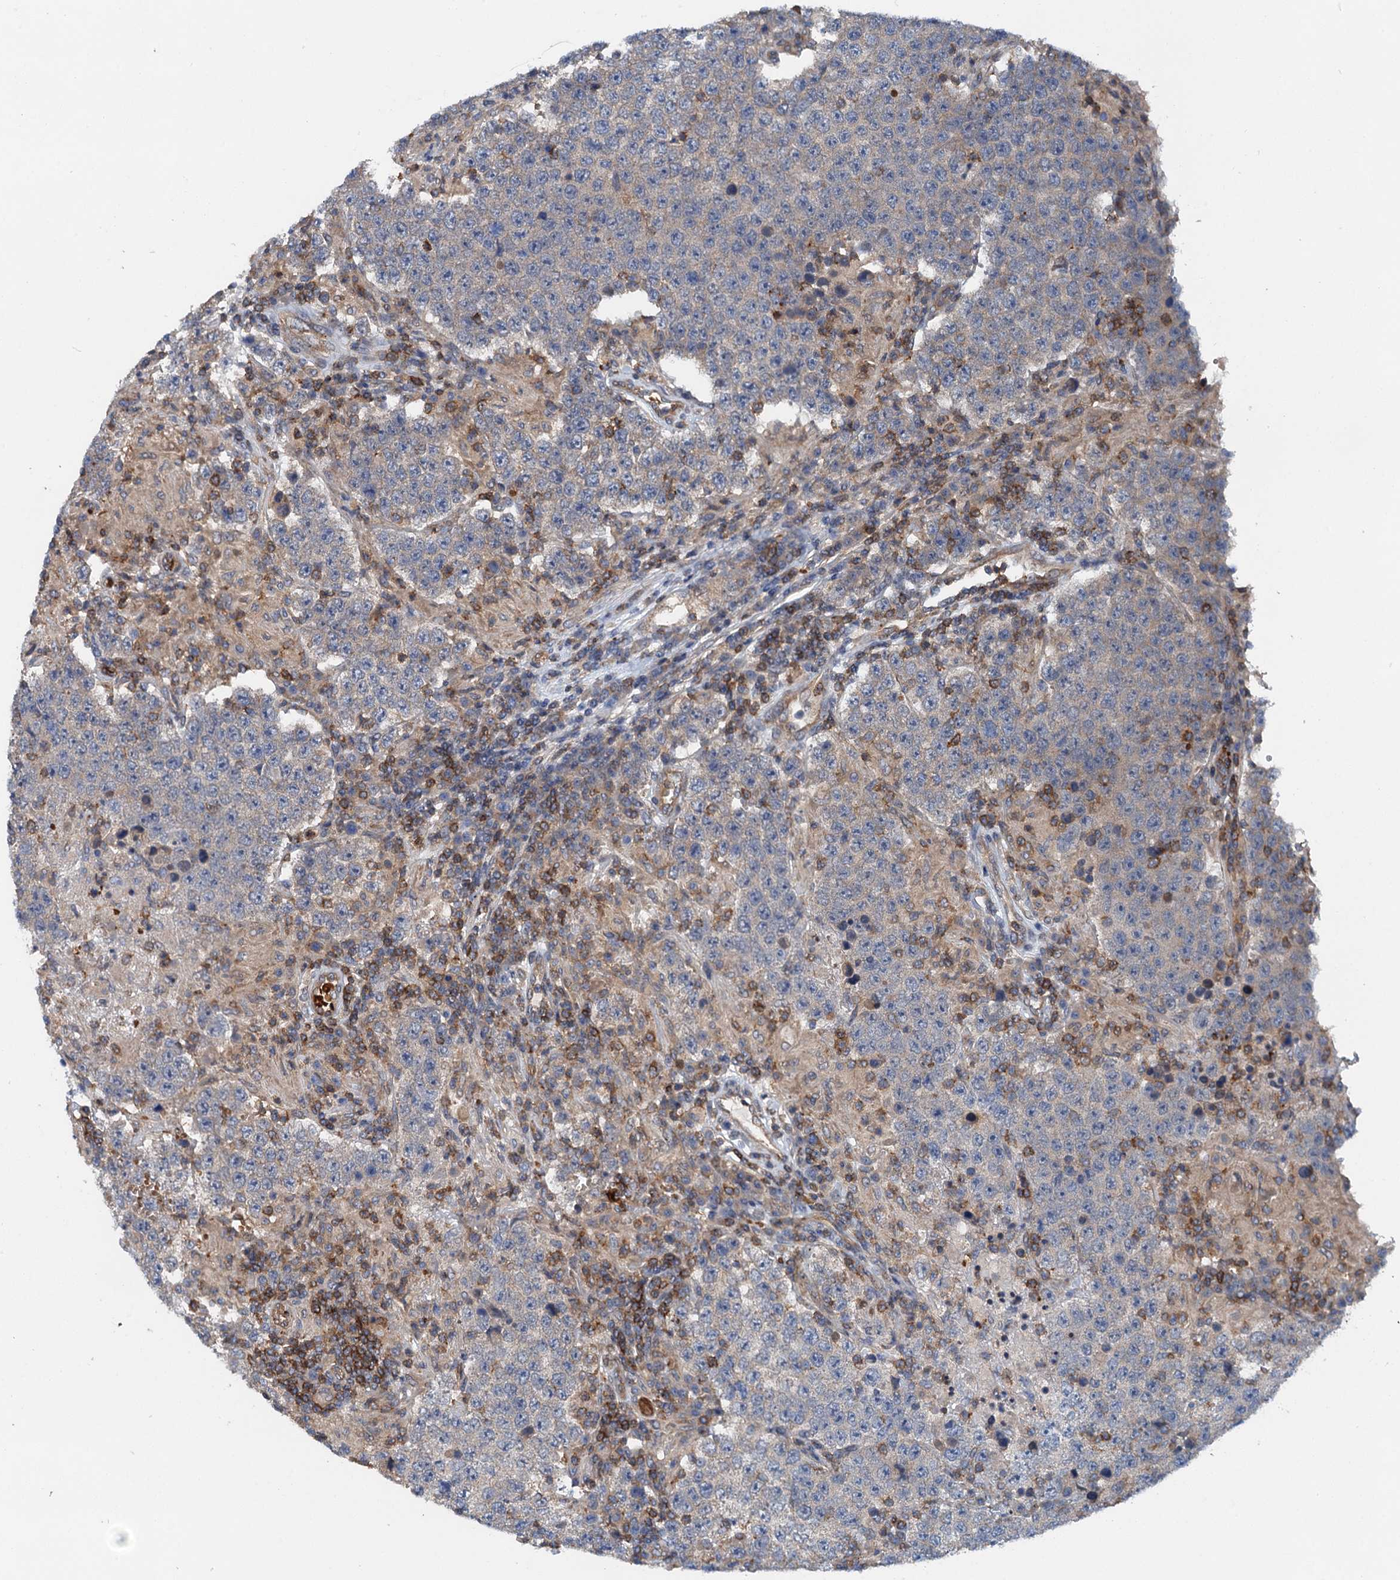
{"staining": {"intensity": "negative", "quantity": "none", "location": "none"}, "tissue": "testis cancer", "cell_type": "Tumor cells", "image_type": "cancer", "snomed": [{"axis": "morphology", "description": "Normal tissue, NOS"}, {"axis": "morphology", "description": "Urothelial carcinoma, High grade"}, {"axis": "morphology", "description": "Seminoma, NOS"}, {"axis": "morphology", "description": "Carcinoma, Embryonal, NOS"}, {"axis": "topography", "description": "Urinary bladder"}, {"axis": "topography", "description": "Testis"}], "caption": "The histopathology image displays no significant positivity in tumor cells of testis seminoma. Nuclei are stained in blue.", "gene": "ROGDI", "patient": {"sex": "male", "age": 41}}